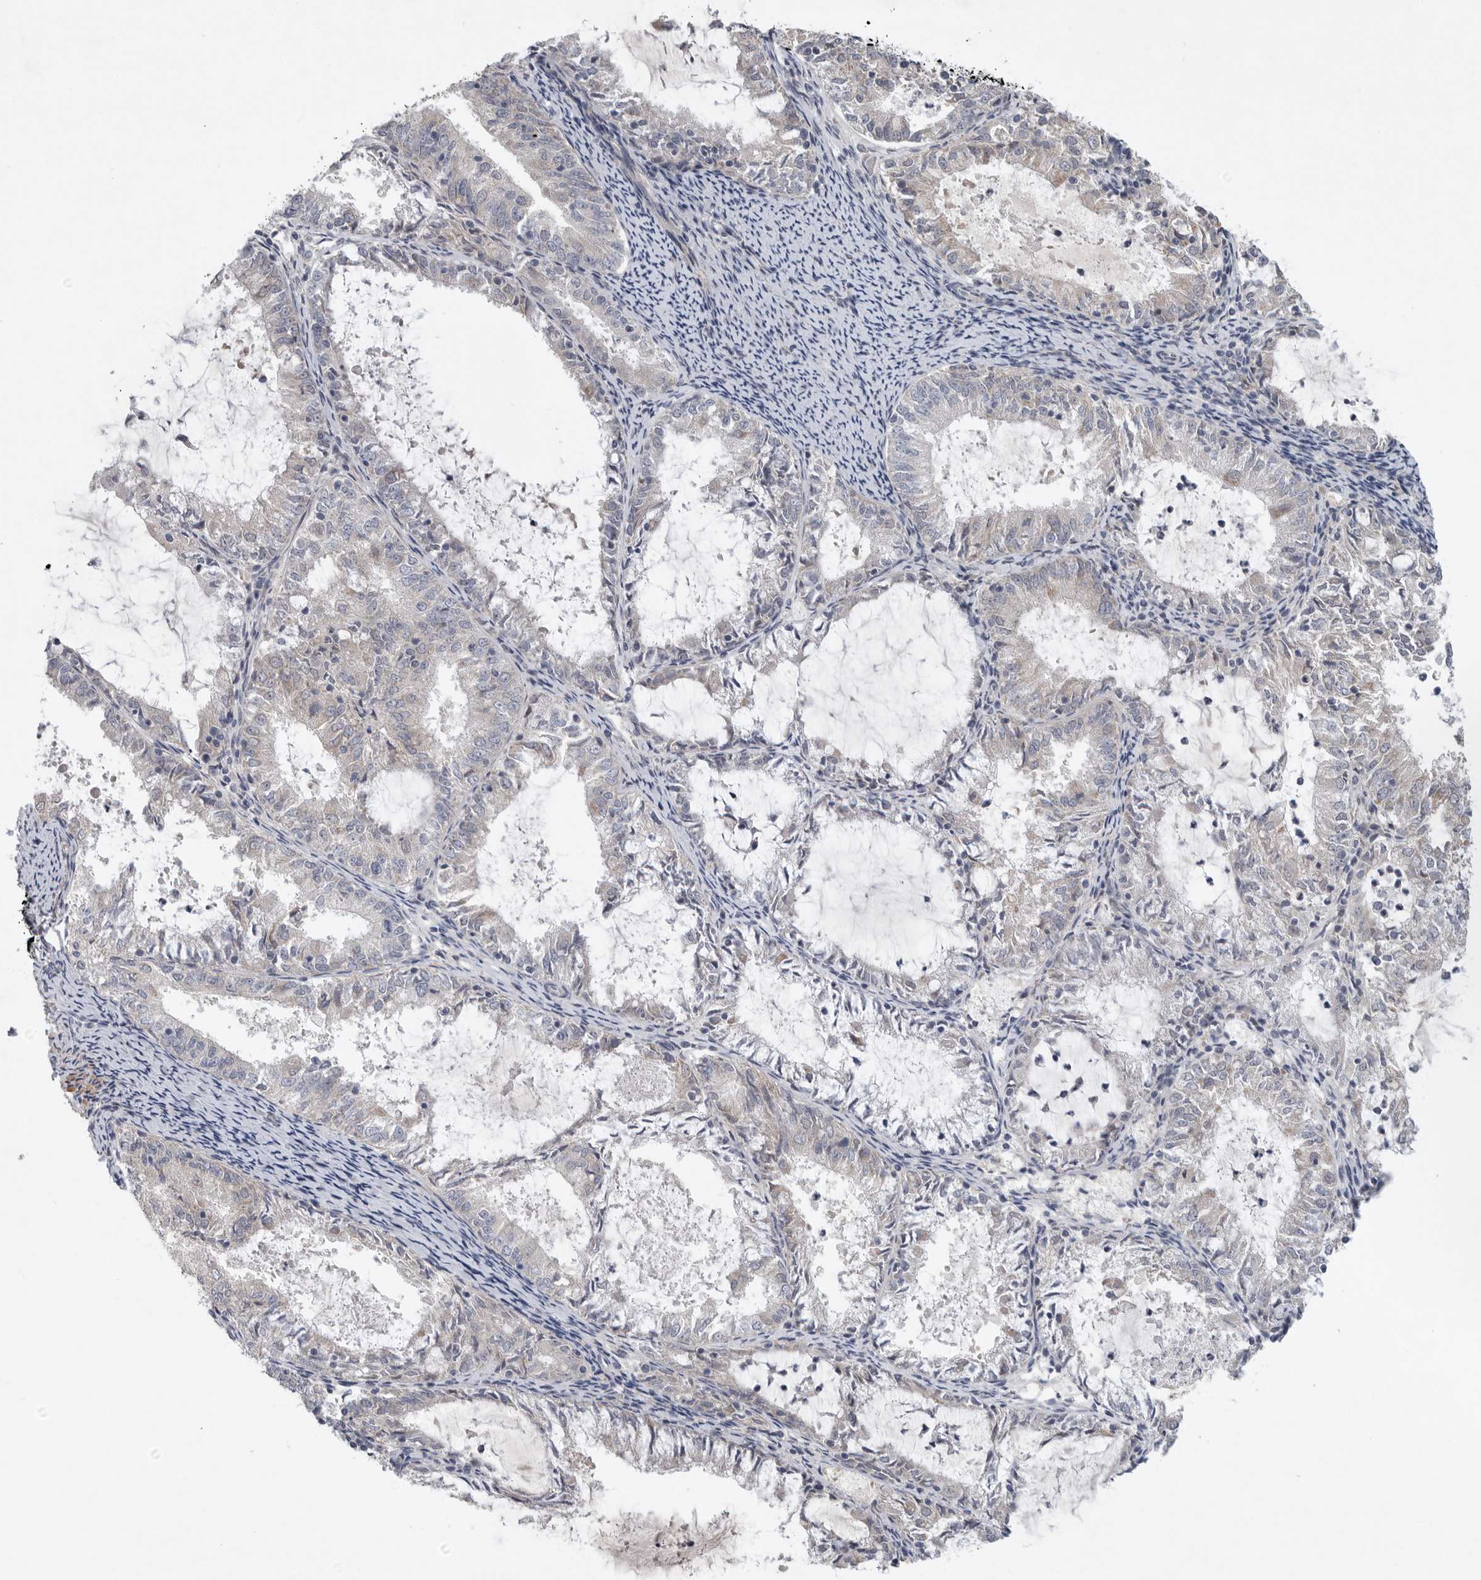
{"staining": {"intensity": "weak", "quantity": "25%-75%", "location": "cytoplasmic/membranous"}, "tissue": "endometrial cancer", "cell_type": "Tumor cells", "image_type": "cancer", "snomed": [{"axis": "morphology", "description": "Adenocarcinoma, NOS"}, {"axis": "topography", "description": "Endometrium"}], "caption": "Protein expression analysis of endometrial cancer reveals weak cytoplasmic/membranous expression in about 25%-75% of tumor cells.", "gene": "FBXO43", "patient": {"sex": "female", "age": 57}}